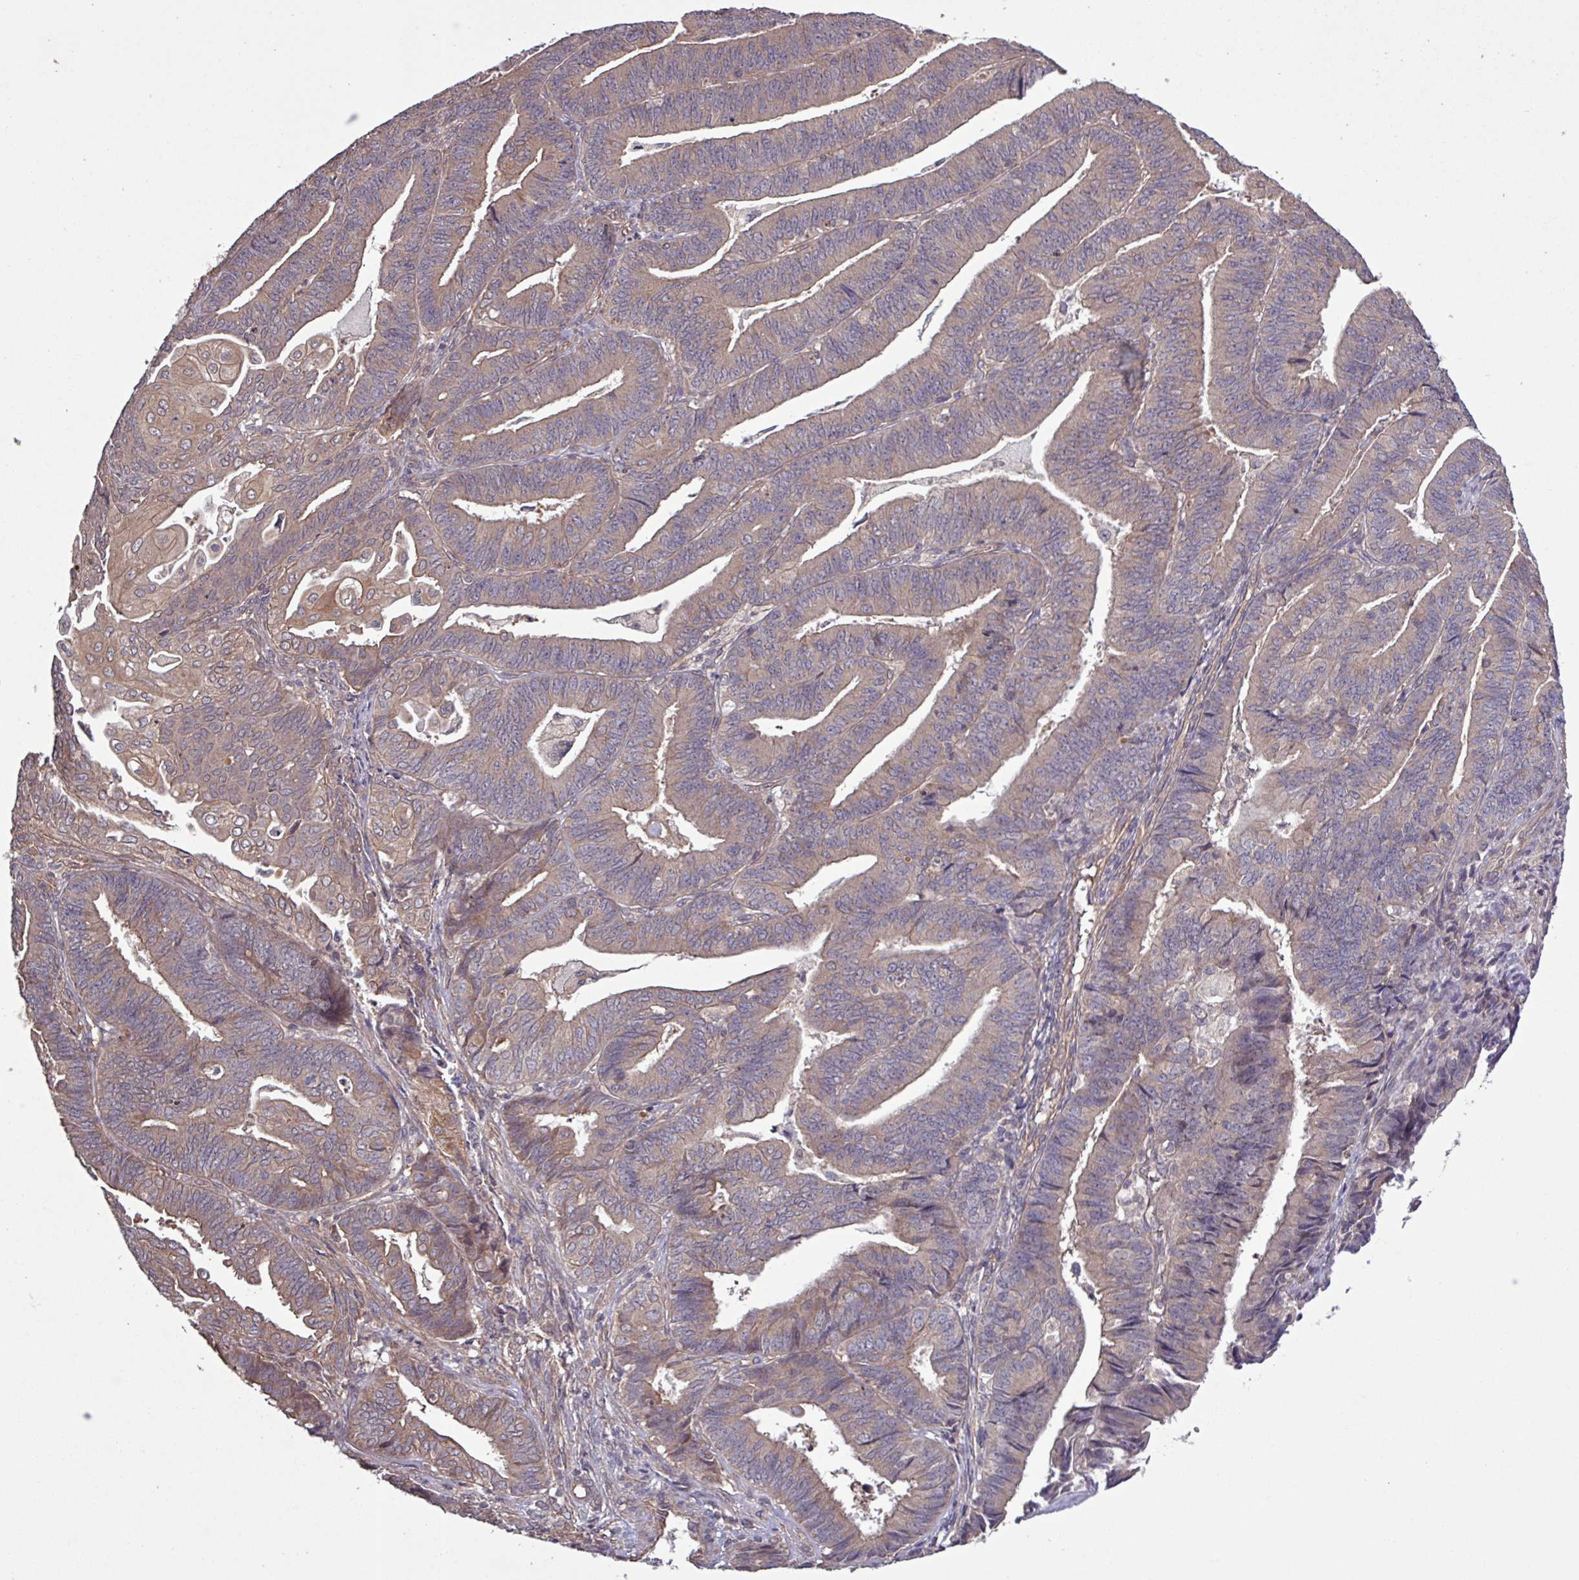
{"staining": {"intensity": "moderate", "quantity": "25%-75%", "location": "cytoplasmic/membranous"}, "tissue": "endometrial cancer", "cell_type": "Tumor cells", "image_type": "cancer", "snomed": [{"axis": "morphology", "description": "Adenocarcinoma, NOS"}, {"axis": "topography", "description": "Endometrium"}], "caption": "The micrograph displays staining of endometrial cancer (adenocarcinoma), revealing moderate cytoplasmic/membranous protein positivity (brown color) within tumor cells.", "gene": "TRABD2A", "patient": {"sex": "female", "age": 73}}